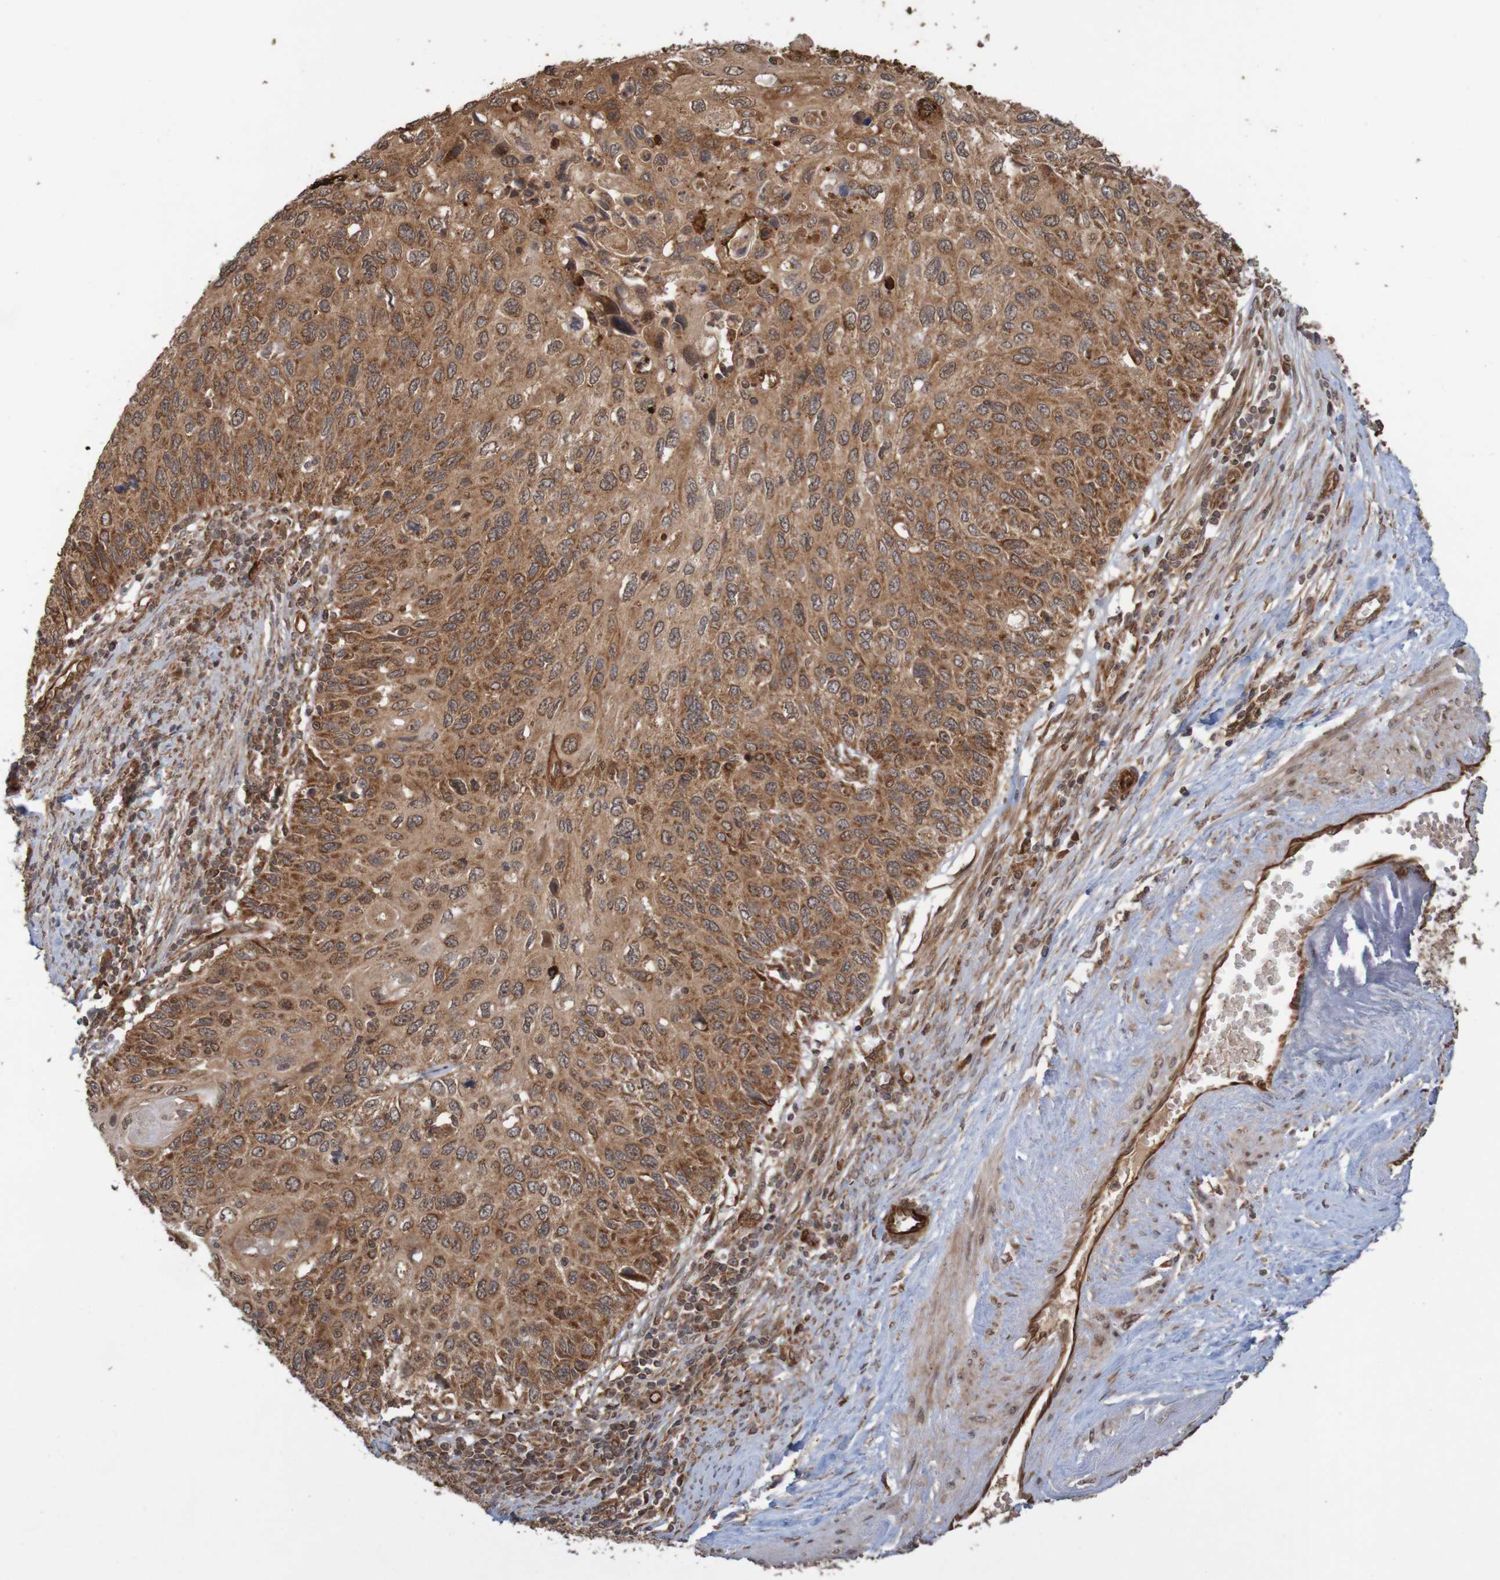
{"staining": {"intensity": "moderate", "quantity": ">75%", "location": "cytoplasmic/membranous"}, "tissue": "cervical cancer", "cell_type": "Tumor cells", "image_type": "cancer", "snomed": [{"axis": "morphology", "description": "Squamous cell carcinoma, NOS"}, {"axis": "topography", "description": "Cervix"}], "caption": "Protein analysis of squamous cell carcinoma (cervical) tissue exhibits moderate cytoplasmic/membranous positivity in about >75% of tumor cells.", "gene": "MRPL52", "patient": {"sex": "female", "age": 70}}